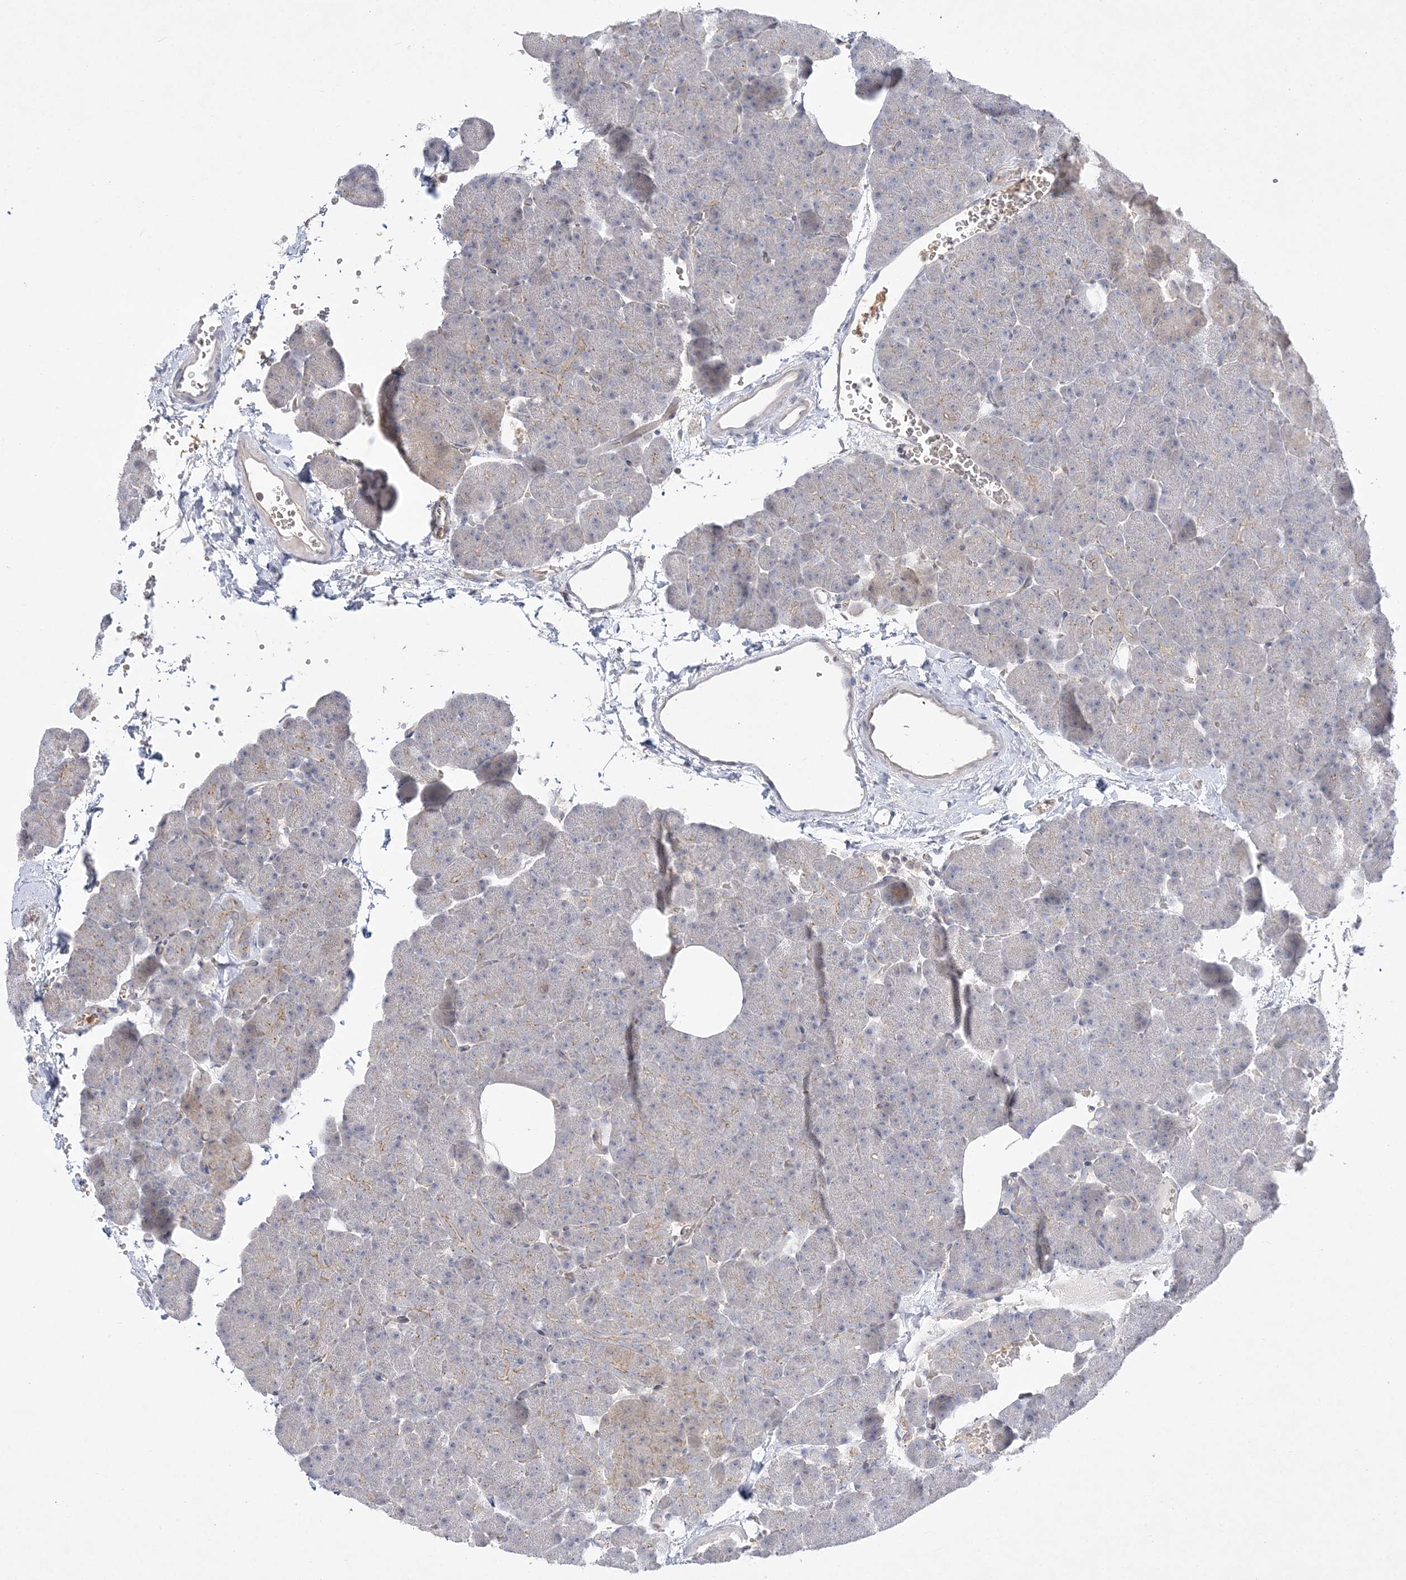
{"staining": {"intensity": "weak", "quantity": "<25%", "location": "cytoplasmic/membranous"}, "tissue": "pancreas", "cell_type": "Exocrine glandular cells", "image_type": "normal", "snomed": [{"axis": "morphology", "description": "Normal tissue, NOS"}, {"axis": "morphology", "description": "Carcinoid, malignant, NOS"}, {"axis": "topography", "description": "Pancreas"}], "caption": "A micrograph of pancreas stained for a protein displays no brown staining in exocrine glandular cells.", "gene": "ADAMTS12", "patient": {"sex": "female", "age": 35}}